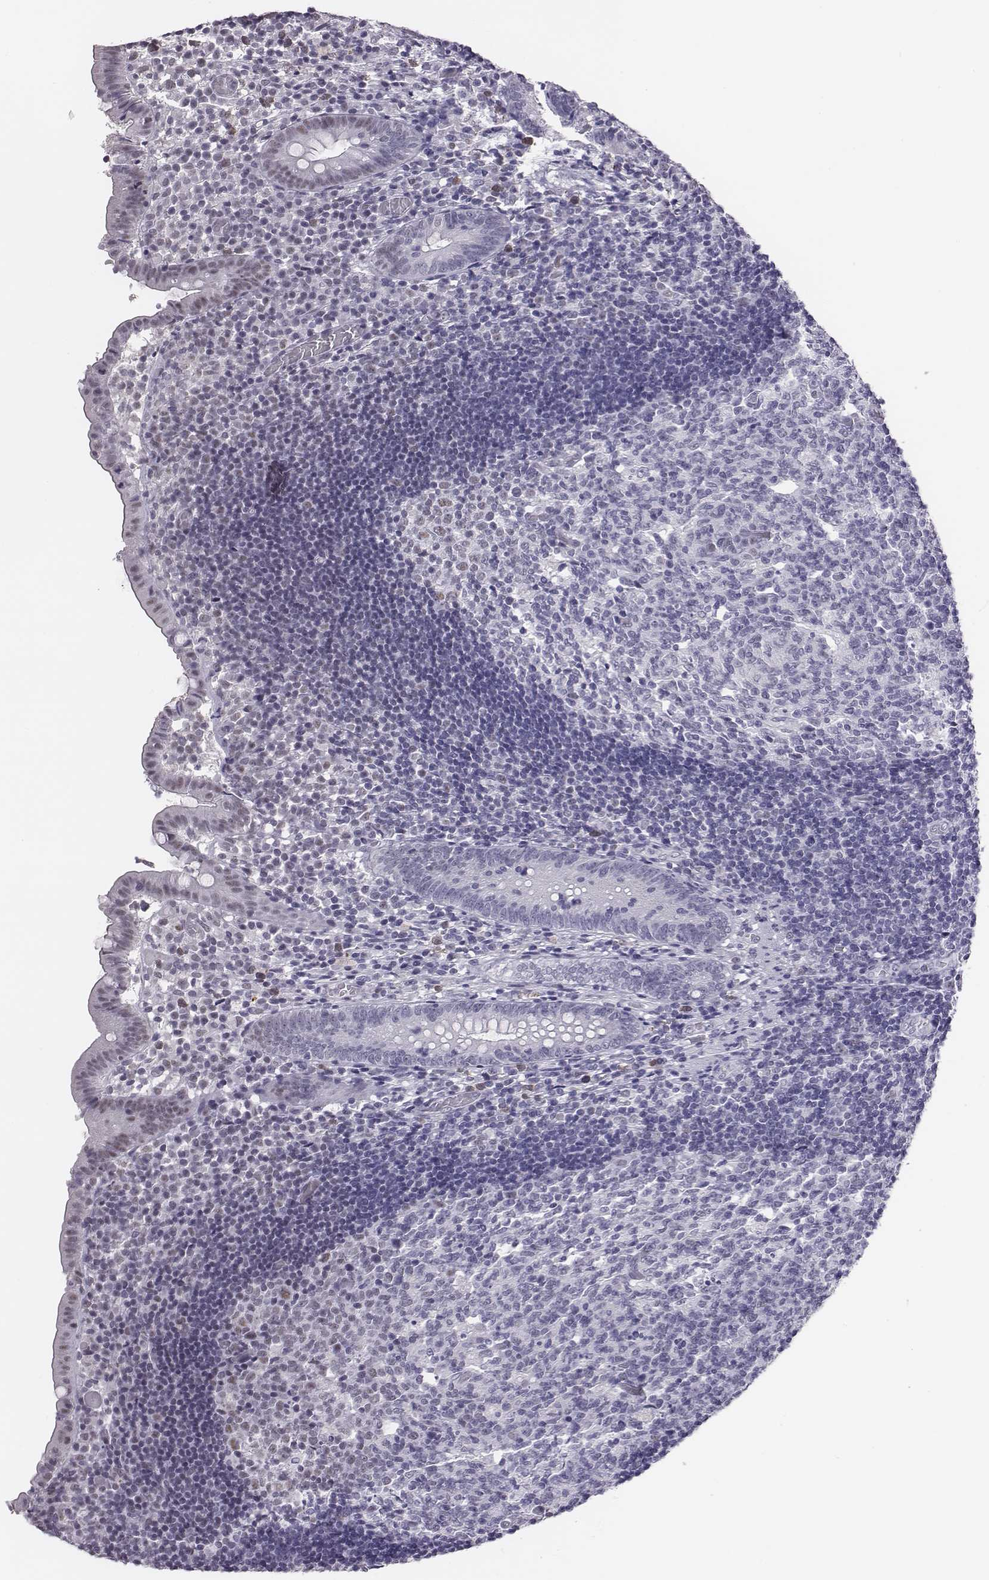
{"staining": {"intensity": "negative", "quantity": "none", "location": "none"}, "tissue": "appendix", "cell_type": "Glandular cells", "image_type": "normal", "snomed": [{"axis": "morphology", "description": "Normal tissue, NOS"}, {"axis": "topography", "description": "Appendix"}], "caption": "This is an immunohistochemistry (IHC) histopathology image of normal human appendix. There is no positivity in glandular cells.", "gene": "ACOD1", "patient": {"sex": "female", "age": 32}}